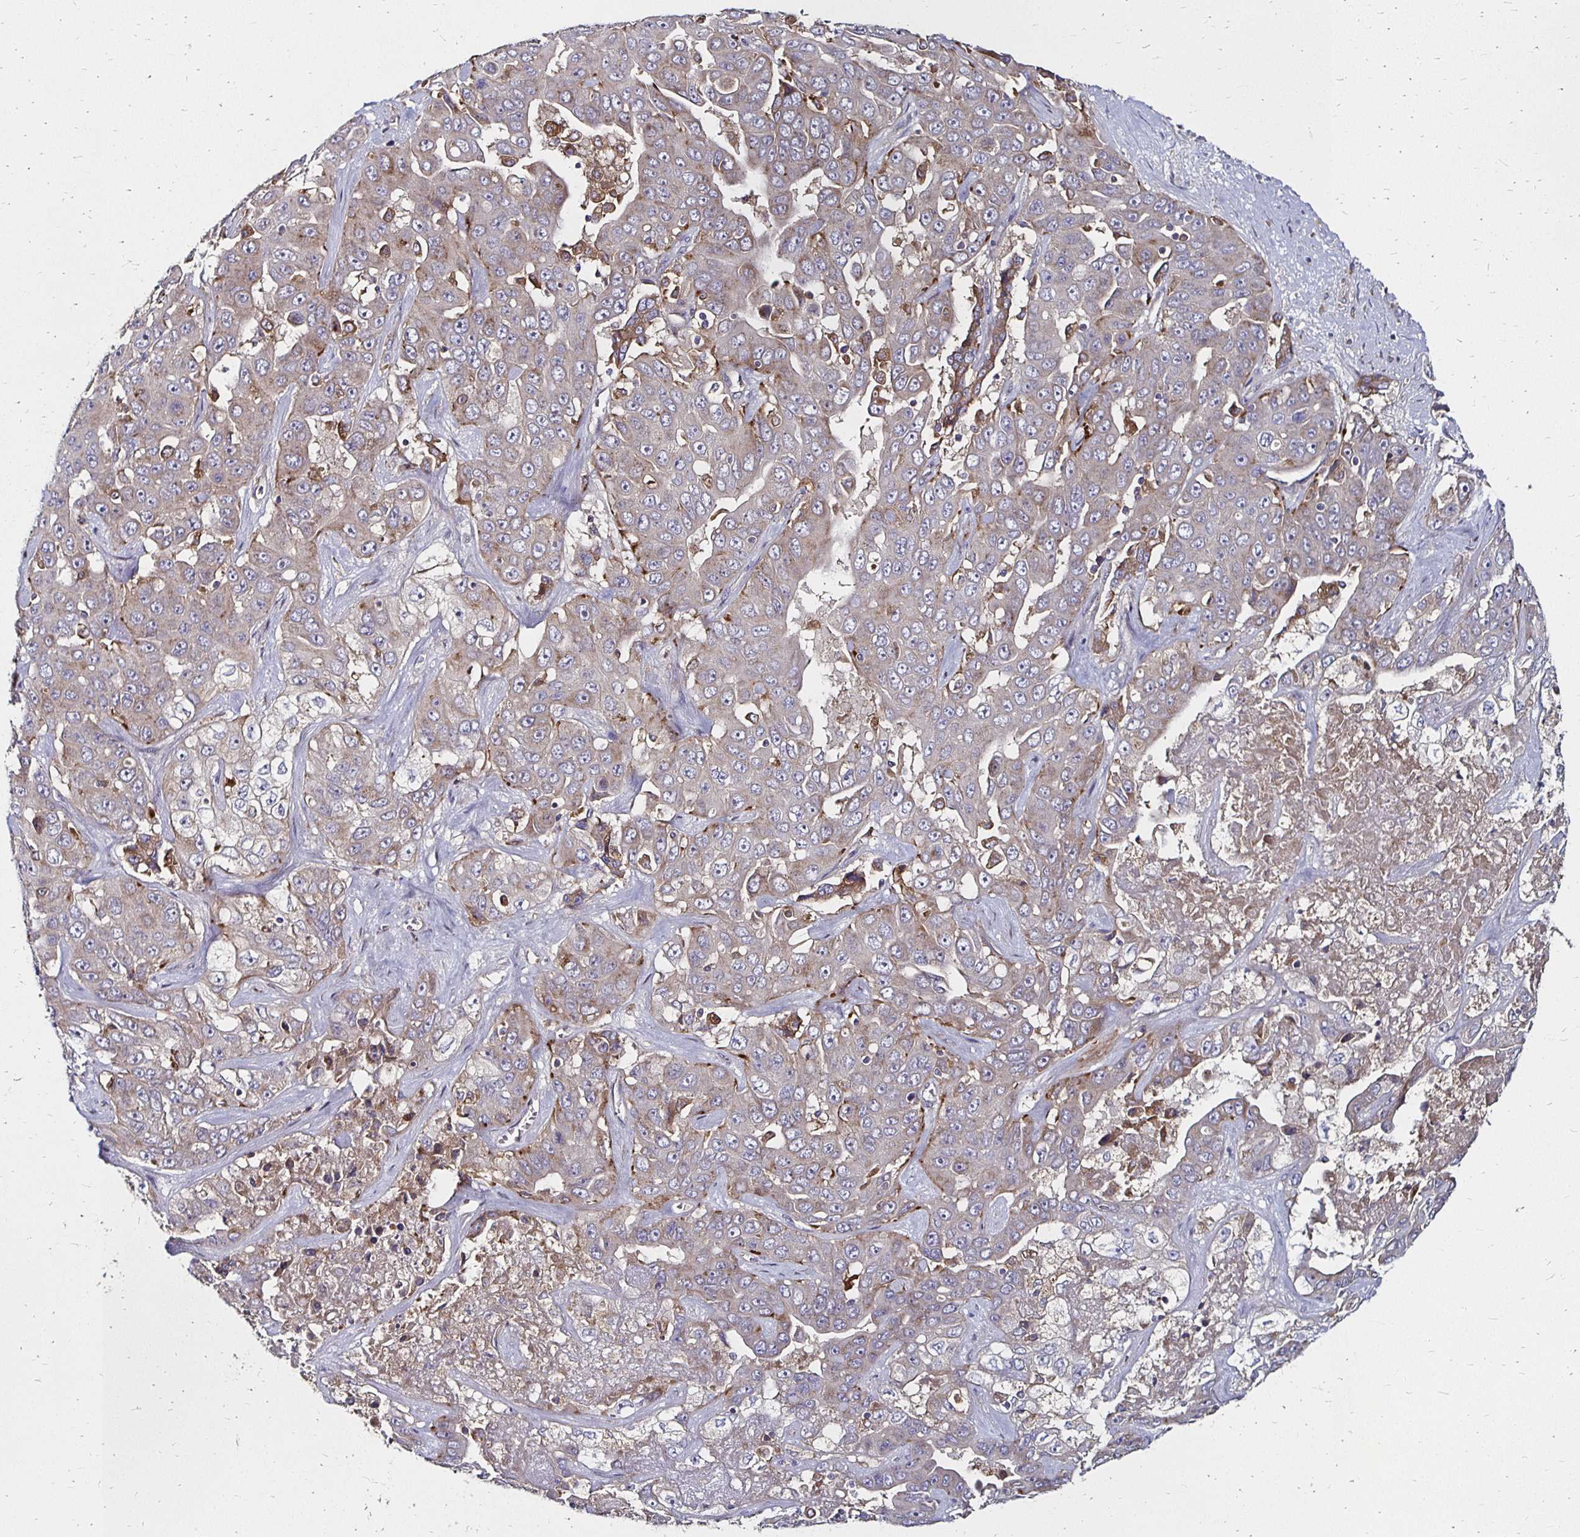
{"staining": {"intensity": "weak", "quantity": "<25%", "location": "cytoplasmic/membranous"}, "tissue": "liver cancer", "cell_type": "Tumor cells", "image_type": "cancer", "snomed": [{"axis": "morphology", "description": "Cholangiocarcinoma"}, {"axis": "topography", "description": "Liver"}], "caption": "High power microscopy photomicrograph of an immunohistochemistry image of liver cancer, revealing no significant staining in tumor cells.", "gene": "NCSTN", "patient": {"sex": "female", "age": 52}}